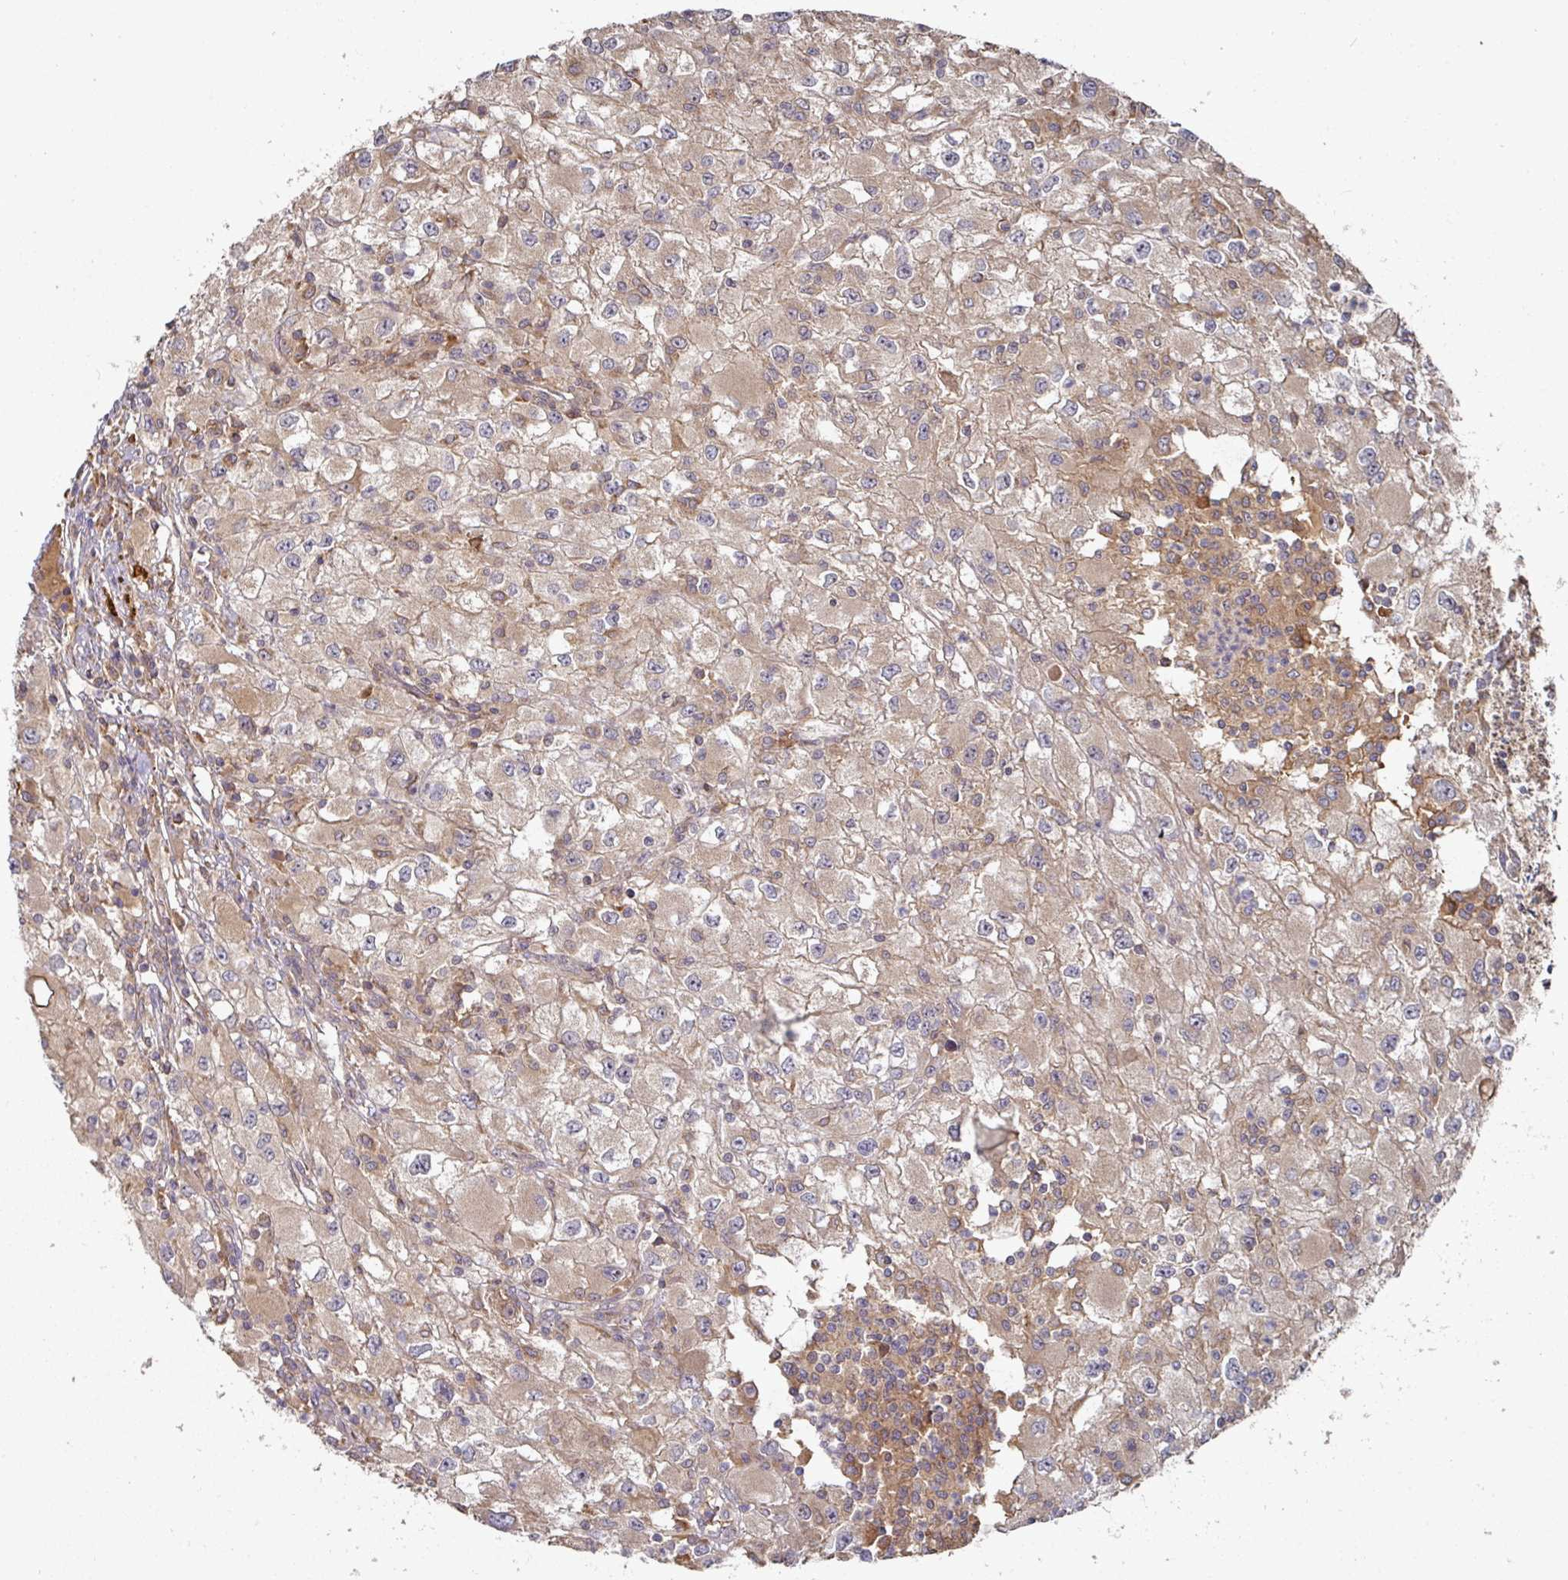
{"staining": {"intensity": "weak", "quantity": ">75%", "location": "cytoplasmic/membranous"}, "tissue": "renal cancer", "cell_type": "Tumor cells", "image_type": "cancer", "snomed": [{"axis": "morphology", "description": "Adenocarcinoma, NOS"}, {"axis": "topography", "description": "Kidney"}], "caption": "IHC micrograph of adenocarcinoma (renal) stained for a protein (brown), which reveals low levels of weak cytoplasmic/membranous positivity in about >75% of tumor cells.", "gene": "CEP95", "patient": {"sex": "female", "age": 67}}